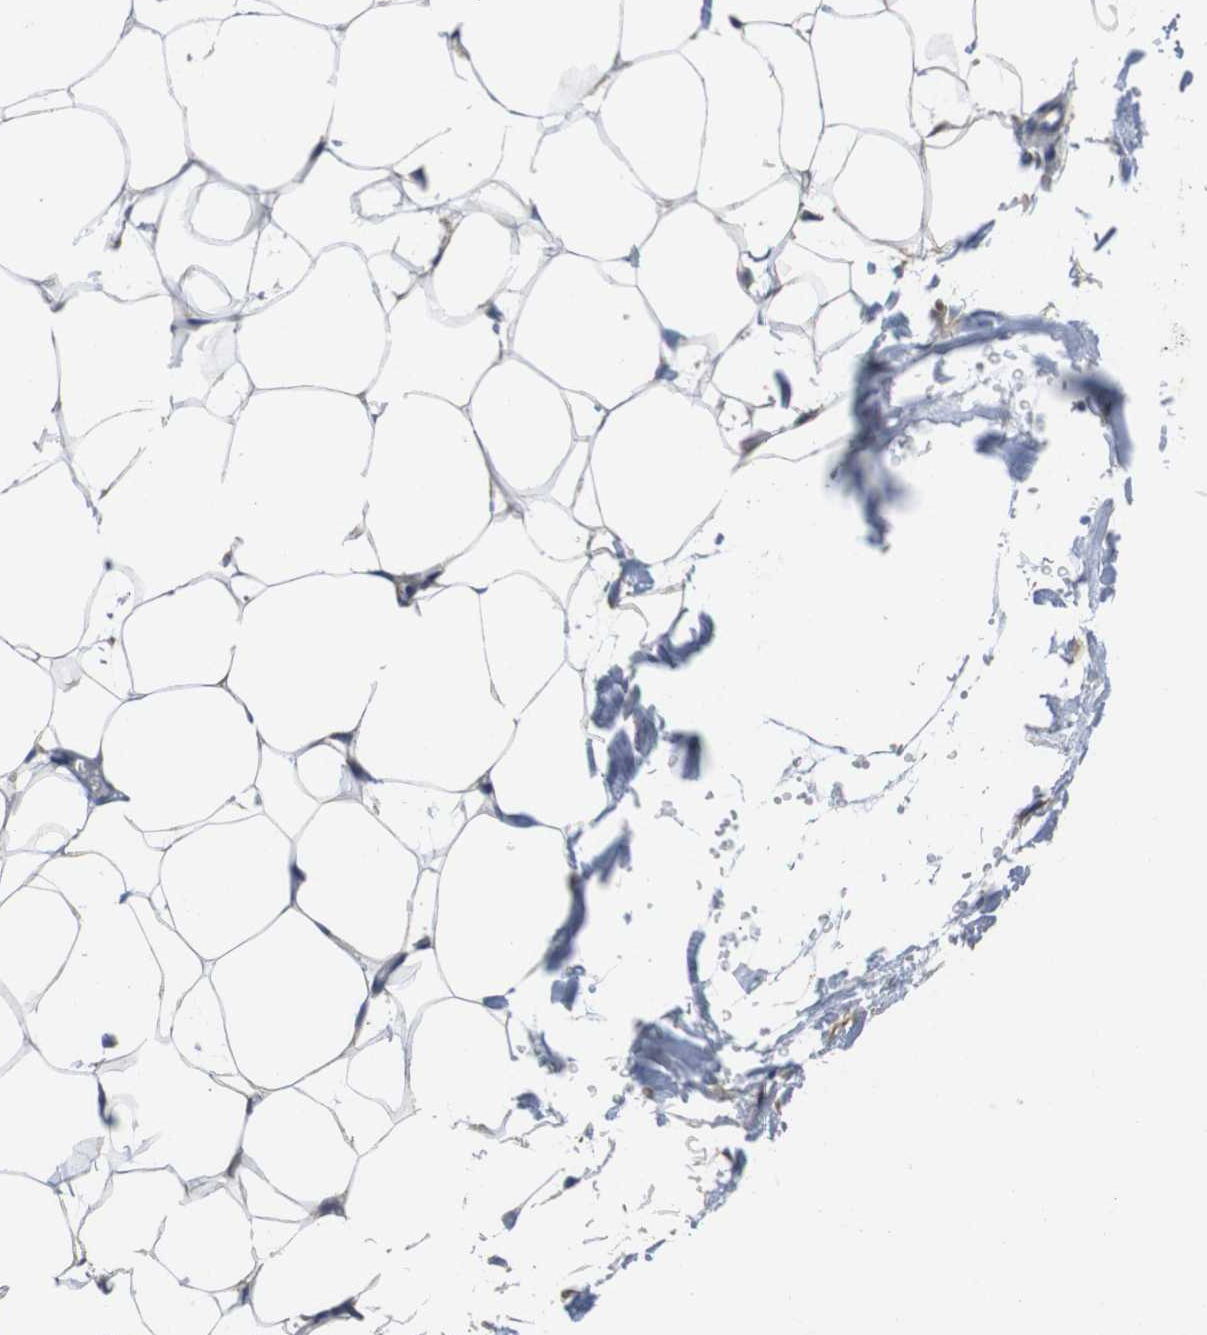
{"staining": {"intensity": "weak", "quantity": "<25%", "location": "cytoplasmic/membranous"}, "tissue": "adipose tissue", "cell_type": "Adipocytes", "image_type": "normal", "snomed": [{"axis": "morphology", "description": "Normal tissue, NOS"}, {"axis": "topography", "description": "Breast"}, {"axis": "topography", "description": "Adipose tissue"}], "caption": "This is an immunohistochemistry (IHC) photomicrograph of benign adipose tissue. There is no staining in adipocytes.", "gene": "MARCHF7", "patient": {"sex": "female", "age": 25}}